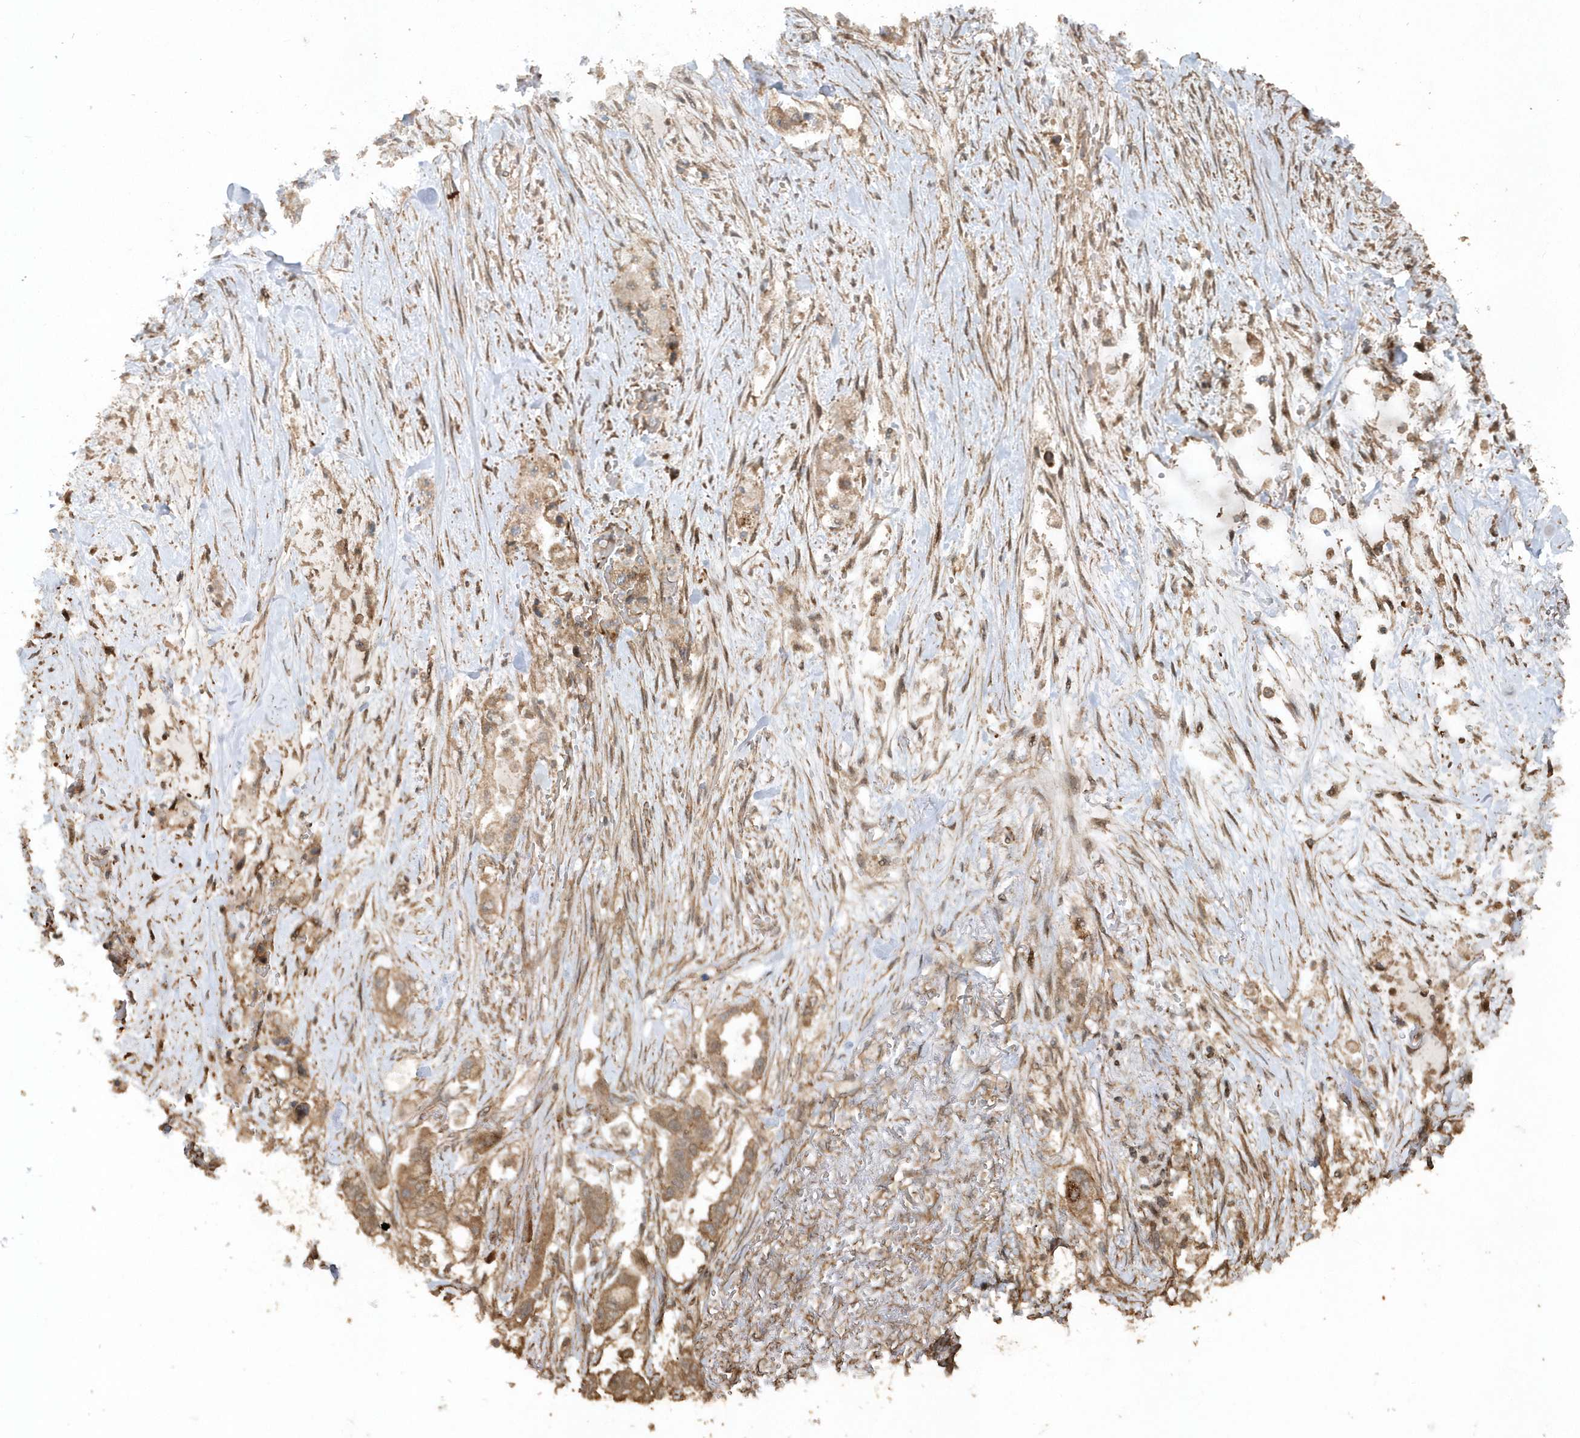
{"staining": {"intensity": "moderate", "quantity": ">75%", "location": "cytoplasmic/membranous"}, "tissue": "stomach cancer", "cell_type": "Tumor cells", "image_type": "cancer", "snomed": [{"axis": "morphology", "description": "Adenocarcinoma, NOS"}, {"axis": "topography", "description": "Stomach"}], "caption": "A histopathology image of human stomach cancer (adenocarcinoma) stained for a protein reveals moderate cytoplasmic/membranous brown staining in tumor cells.", "gene": "AVPI1", "patient": {"sex": "male", "age": 62}}